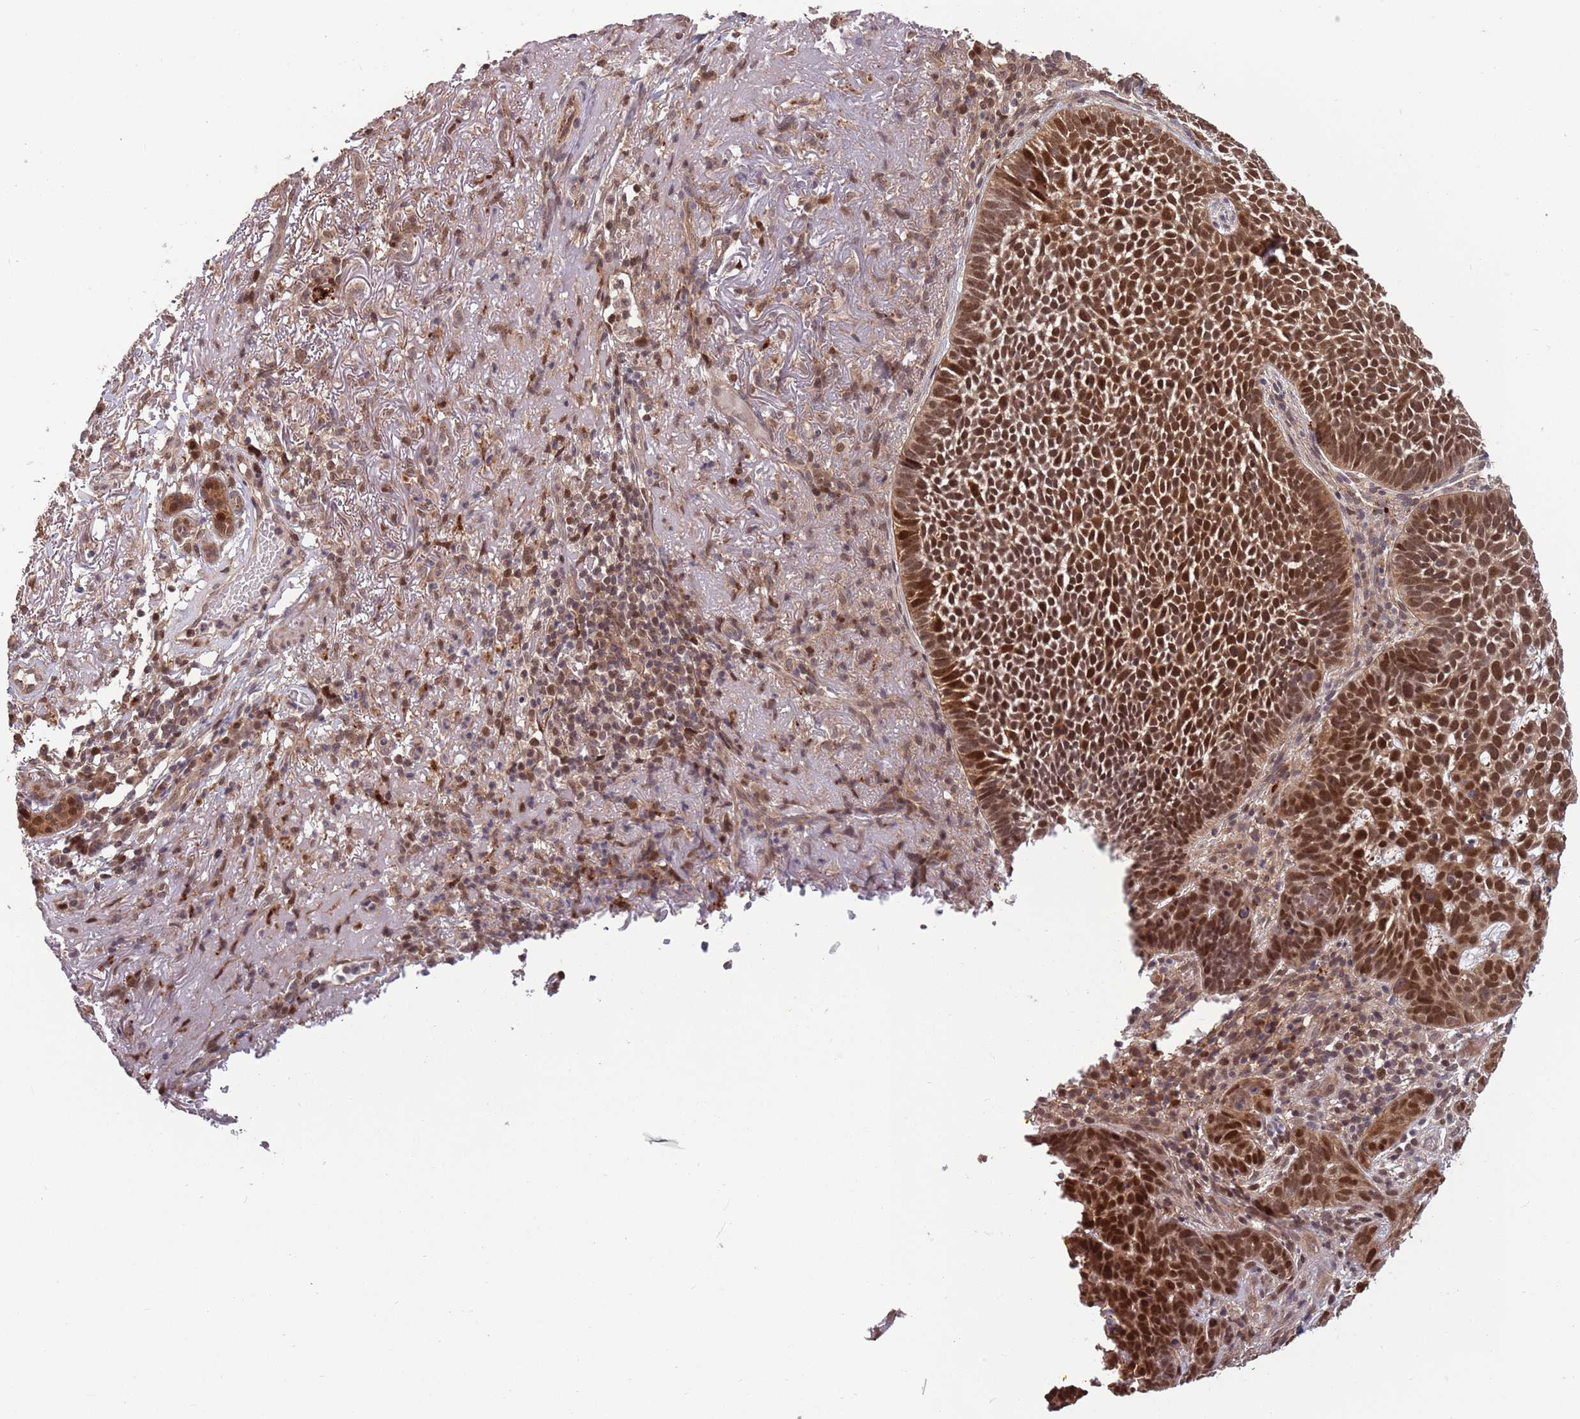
{"staining": {"intensity": "strong", "quantity": ">75%", "location": "nuclear"}, "tissue": "skin cancer", "cell_type": "Tumor cells", "image_type": "cancer", "snomed": [{"axis": "morphology", "description": "Basal cell carcinoma"}, {"axis": "topography", "description": "Skin"}], "caption": "Skin basal cell carcinoma tissue displays strong nuclear positivity in approximately >75% of tumor cells, visualized by immunohistochemistry.", "gene": "SALL1", "patient": {"sex": "female", "age": 78}}